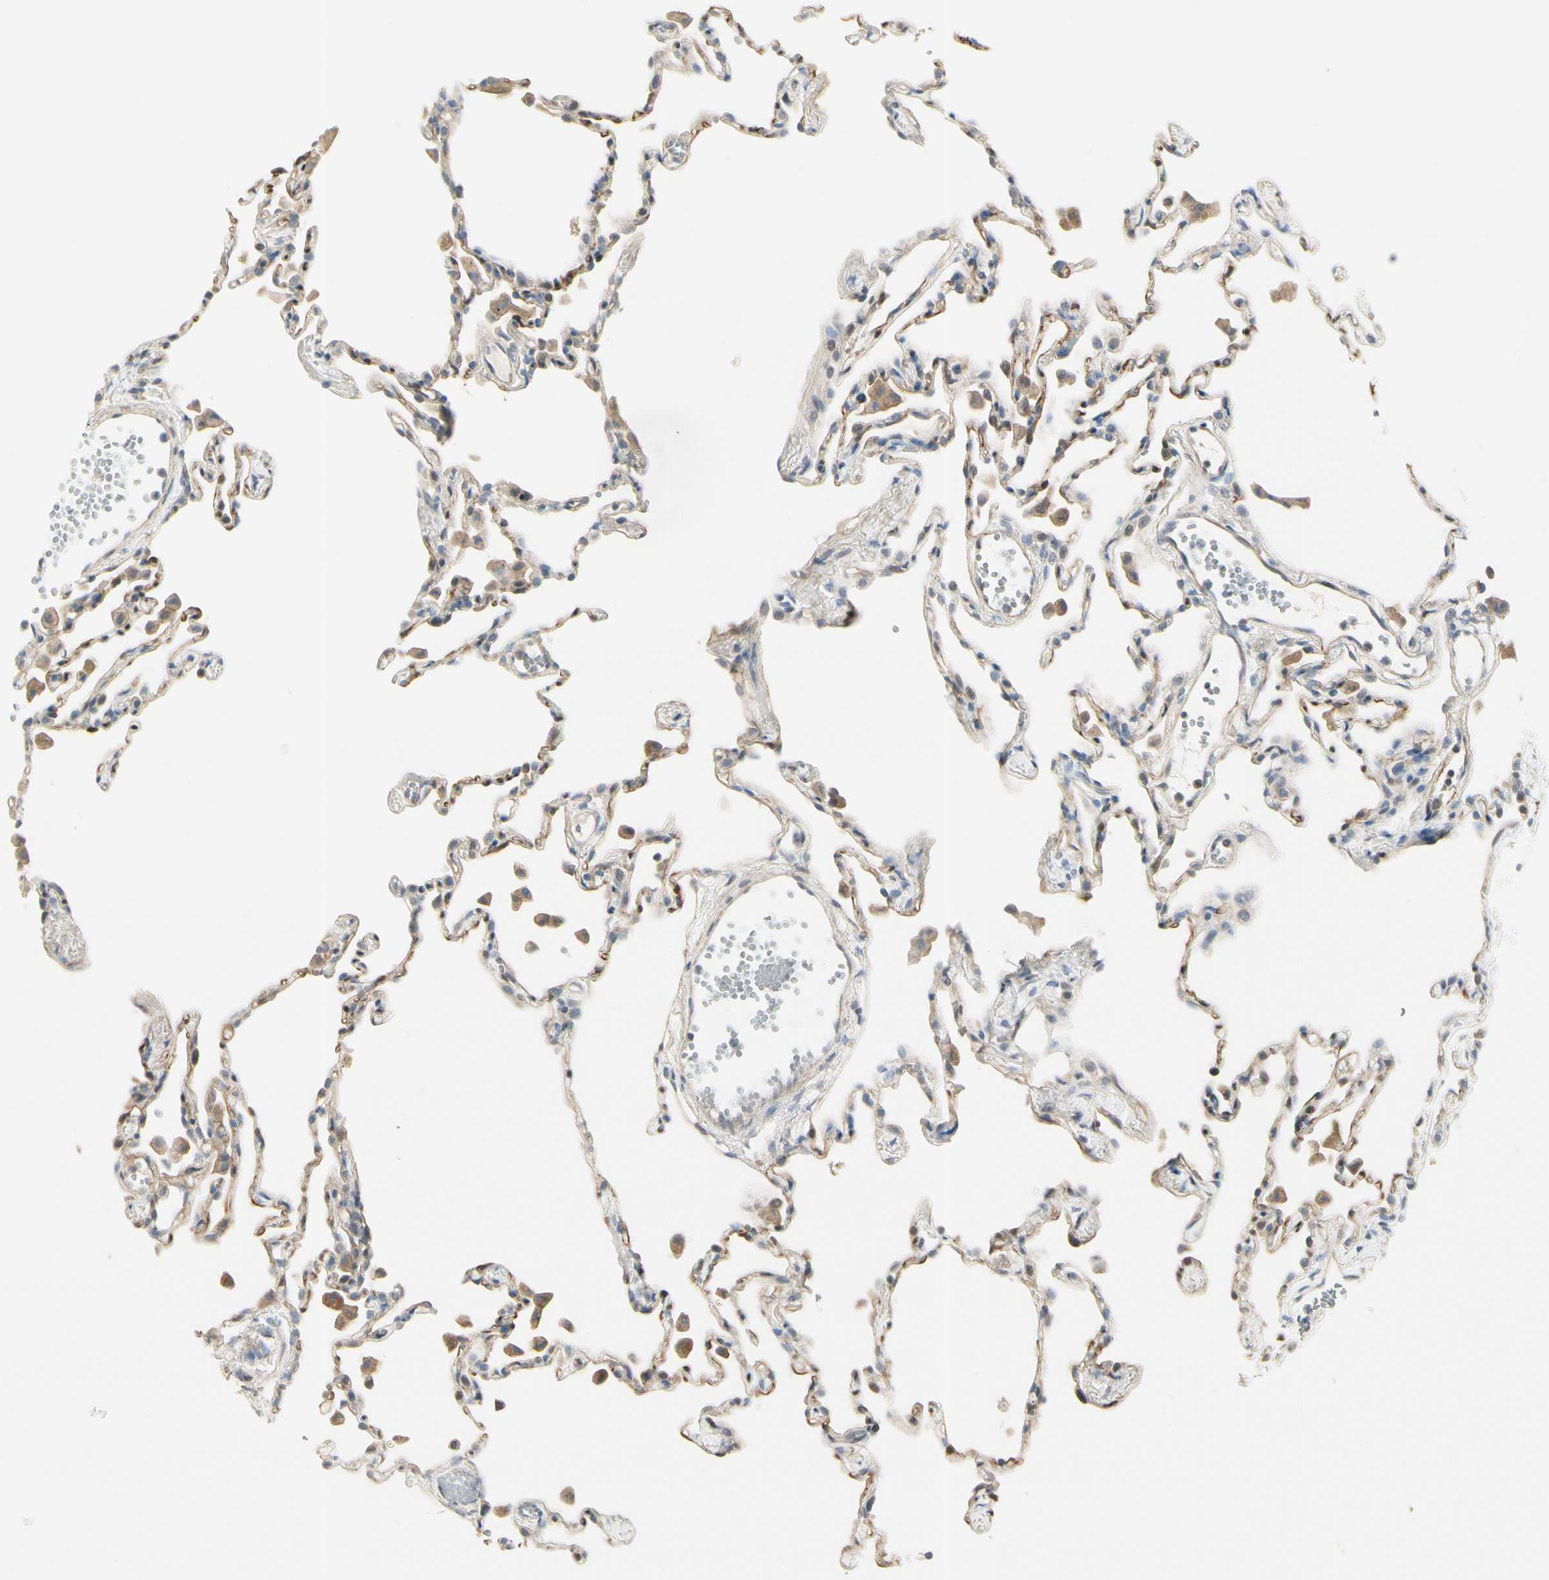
{"staining": {"intensity": "strong", "quantity": "25%-75%", "location": "cytoplasmic/membranous"}, "tissue": "lung", "cell_type": "Alveolar cells", "image_type": "normal", "snomed": [{"axis": "morphology", "description": "Normal tissue, NOS"}, {"axis": "topography", "description": "Lung"}], "caption": "This image demonstrates IHC staining of normal lung, with high strong cytoplasmic/membranous staining in approximately 25%-75% of alveolar cells.", "gene": "CYP2E1", "patient": {"sex": "female", "age": 49}}